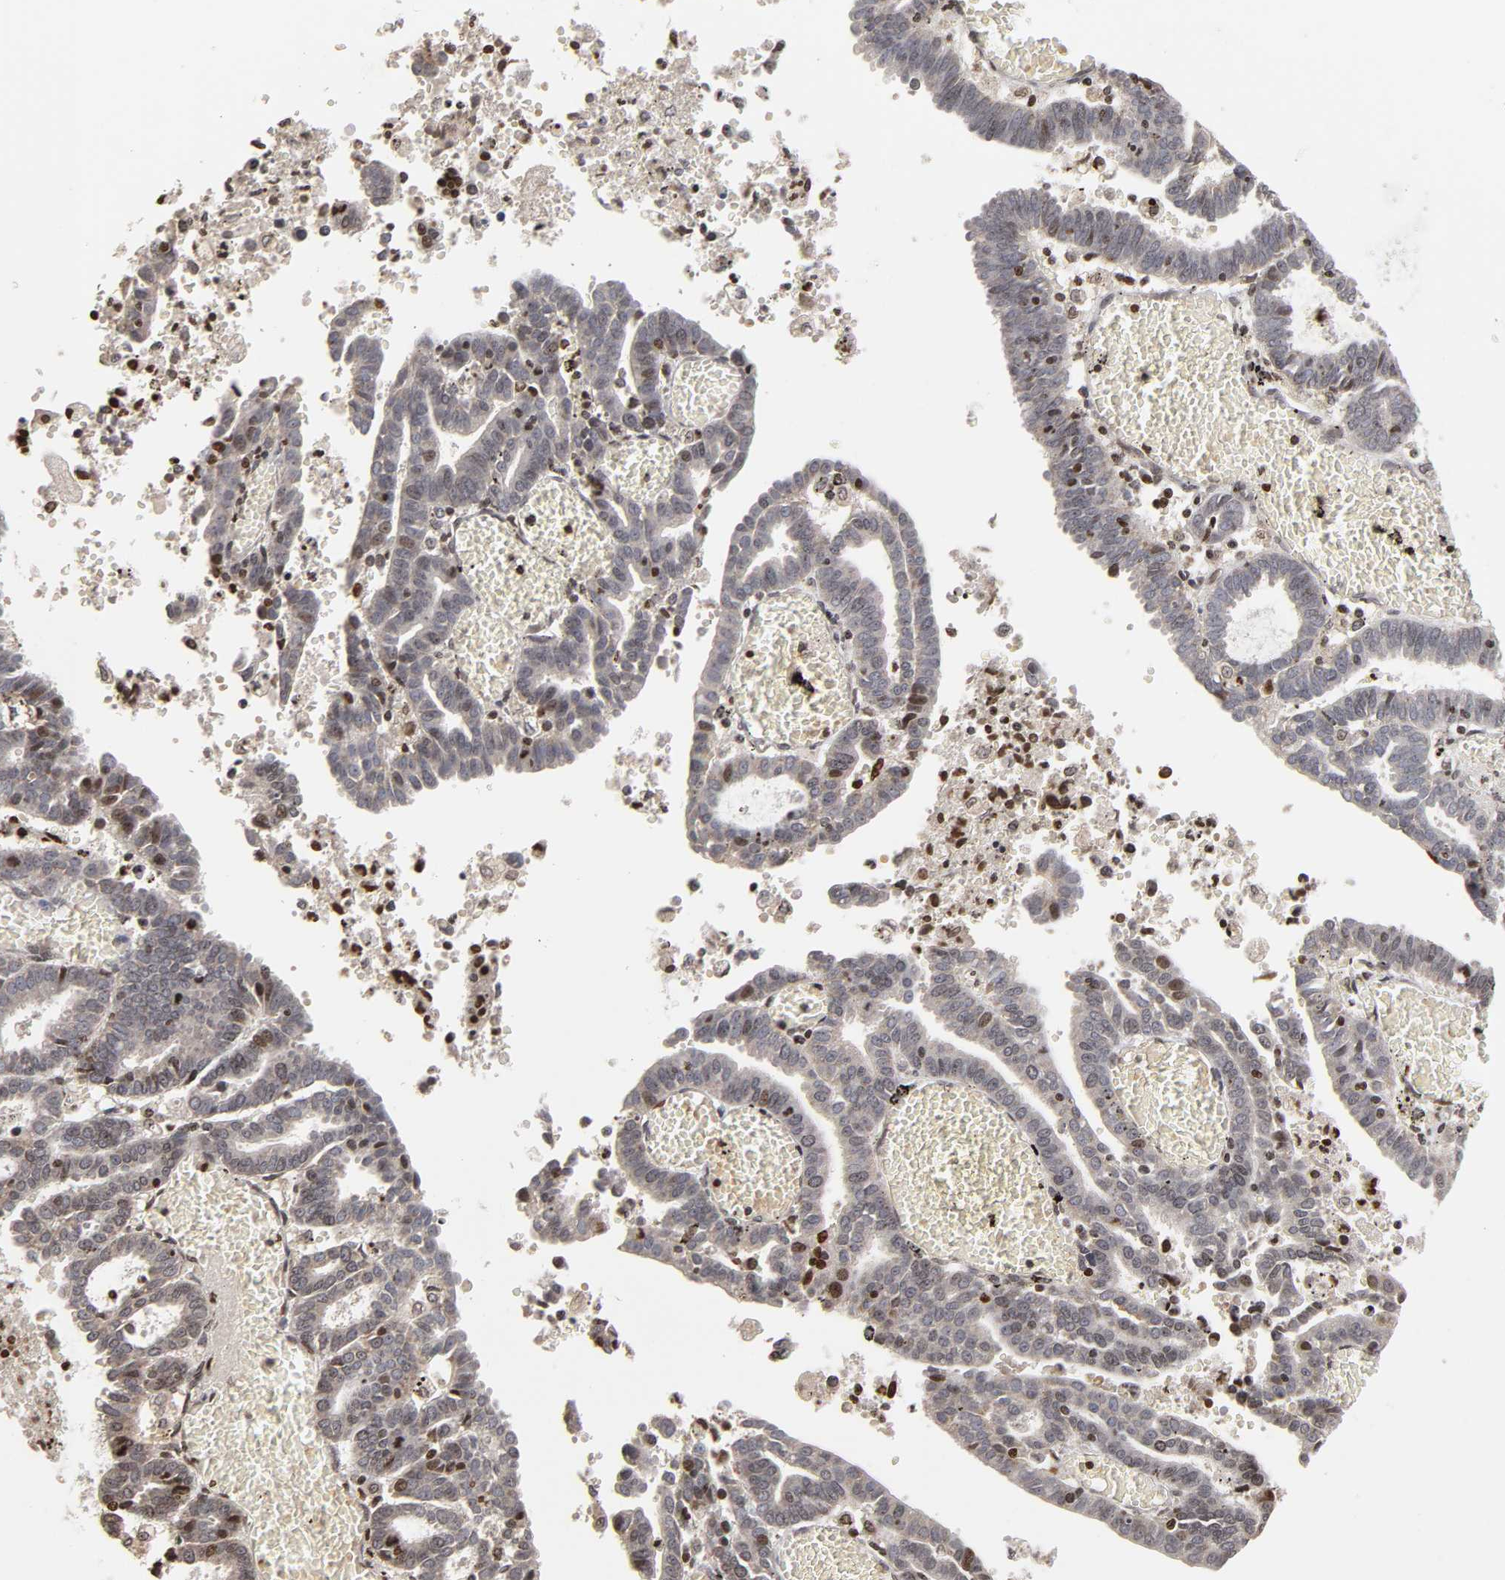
{"staining": {"intensity": "negative", "quantity": "none", "location": "none"}, "tissue": "endometrial cancer", "cell_type": "Tumor cells", "image_type": "cancer", "snomed": [{"axis": "morphology", "description": "Adenocarcinoma, NOS"}, {"axis": "topography", "description": "Uterus"}], "caption": "Micrograph shows no significant protein staining in tumor cells of adenocarcinoma (endometrial). Brightfield microscopy of immunohistochemistry stained with DAB (brown) and hematoxylin (blue), captured at high magnification.", "gene": "ZNF473", "patient": {"sex": "female", "age": 83}}